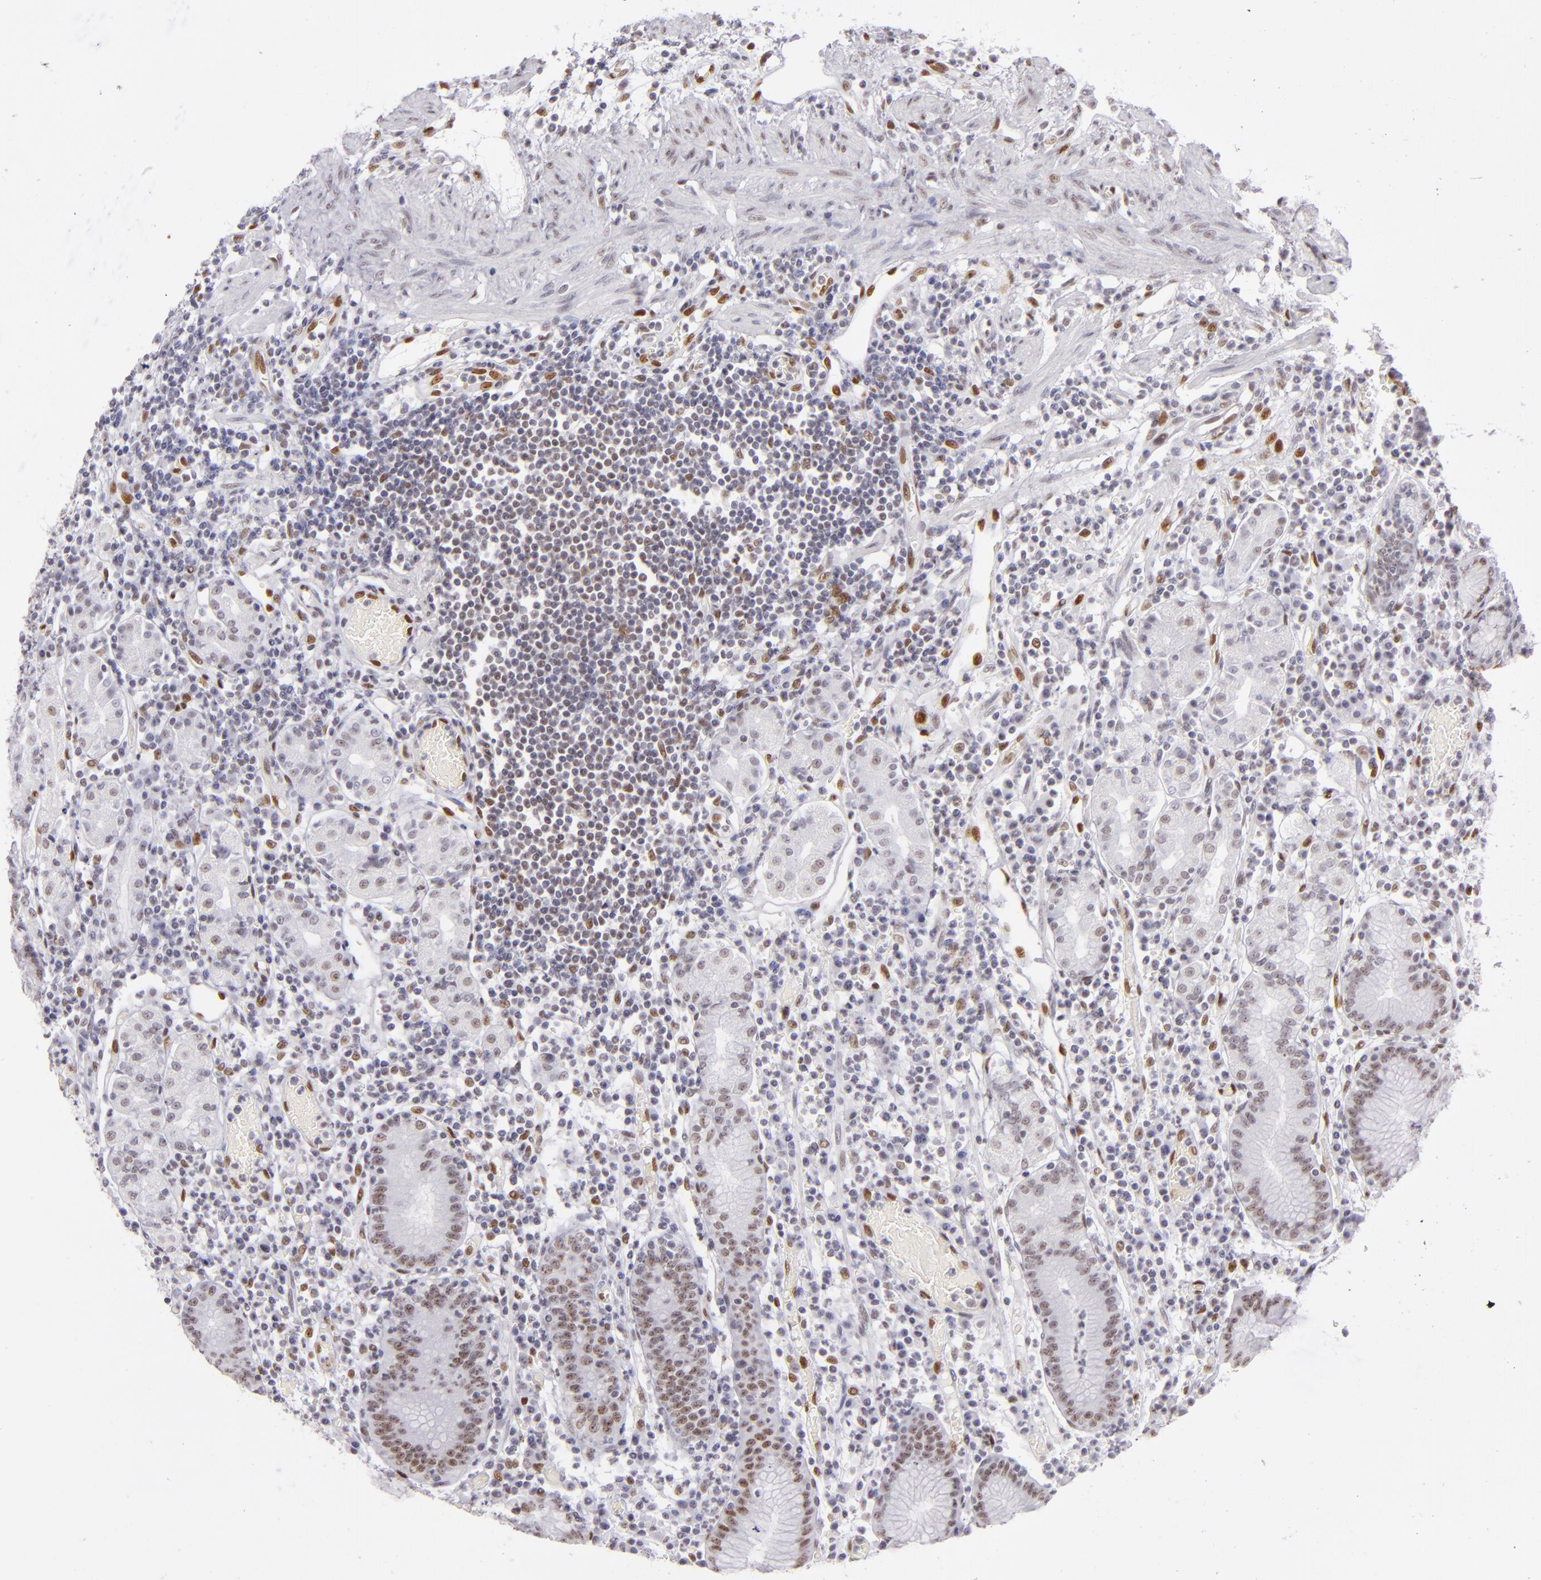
{"staining": {"intensity": "moderate", "quantity": "25%-75%", "location": "nuclear"}, "tissue": "stomach", "cell_type": "Glandular cells", "image_type": "normal", "snomed": [{"axis": "morphology", "description": "Normal tissue, NOS"}, {"axis": "topography", "description": "Stomach, lower"}], "caption": "Immunohistochemistry (IHC) micrograph of benign stomach: stomach stained using immunohistochemistry (IHC) reveals medium levels of moderate protein expression localized specifically in the nuclear of glandular cells, appearing as a nuclear brown color.", "gene": "TOP3A", "patient": {"sex": "female", "age": 73}}